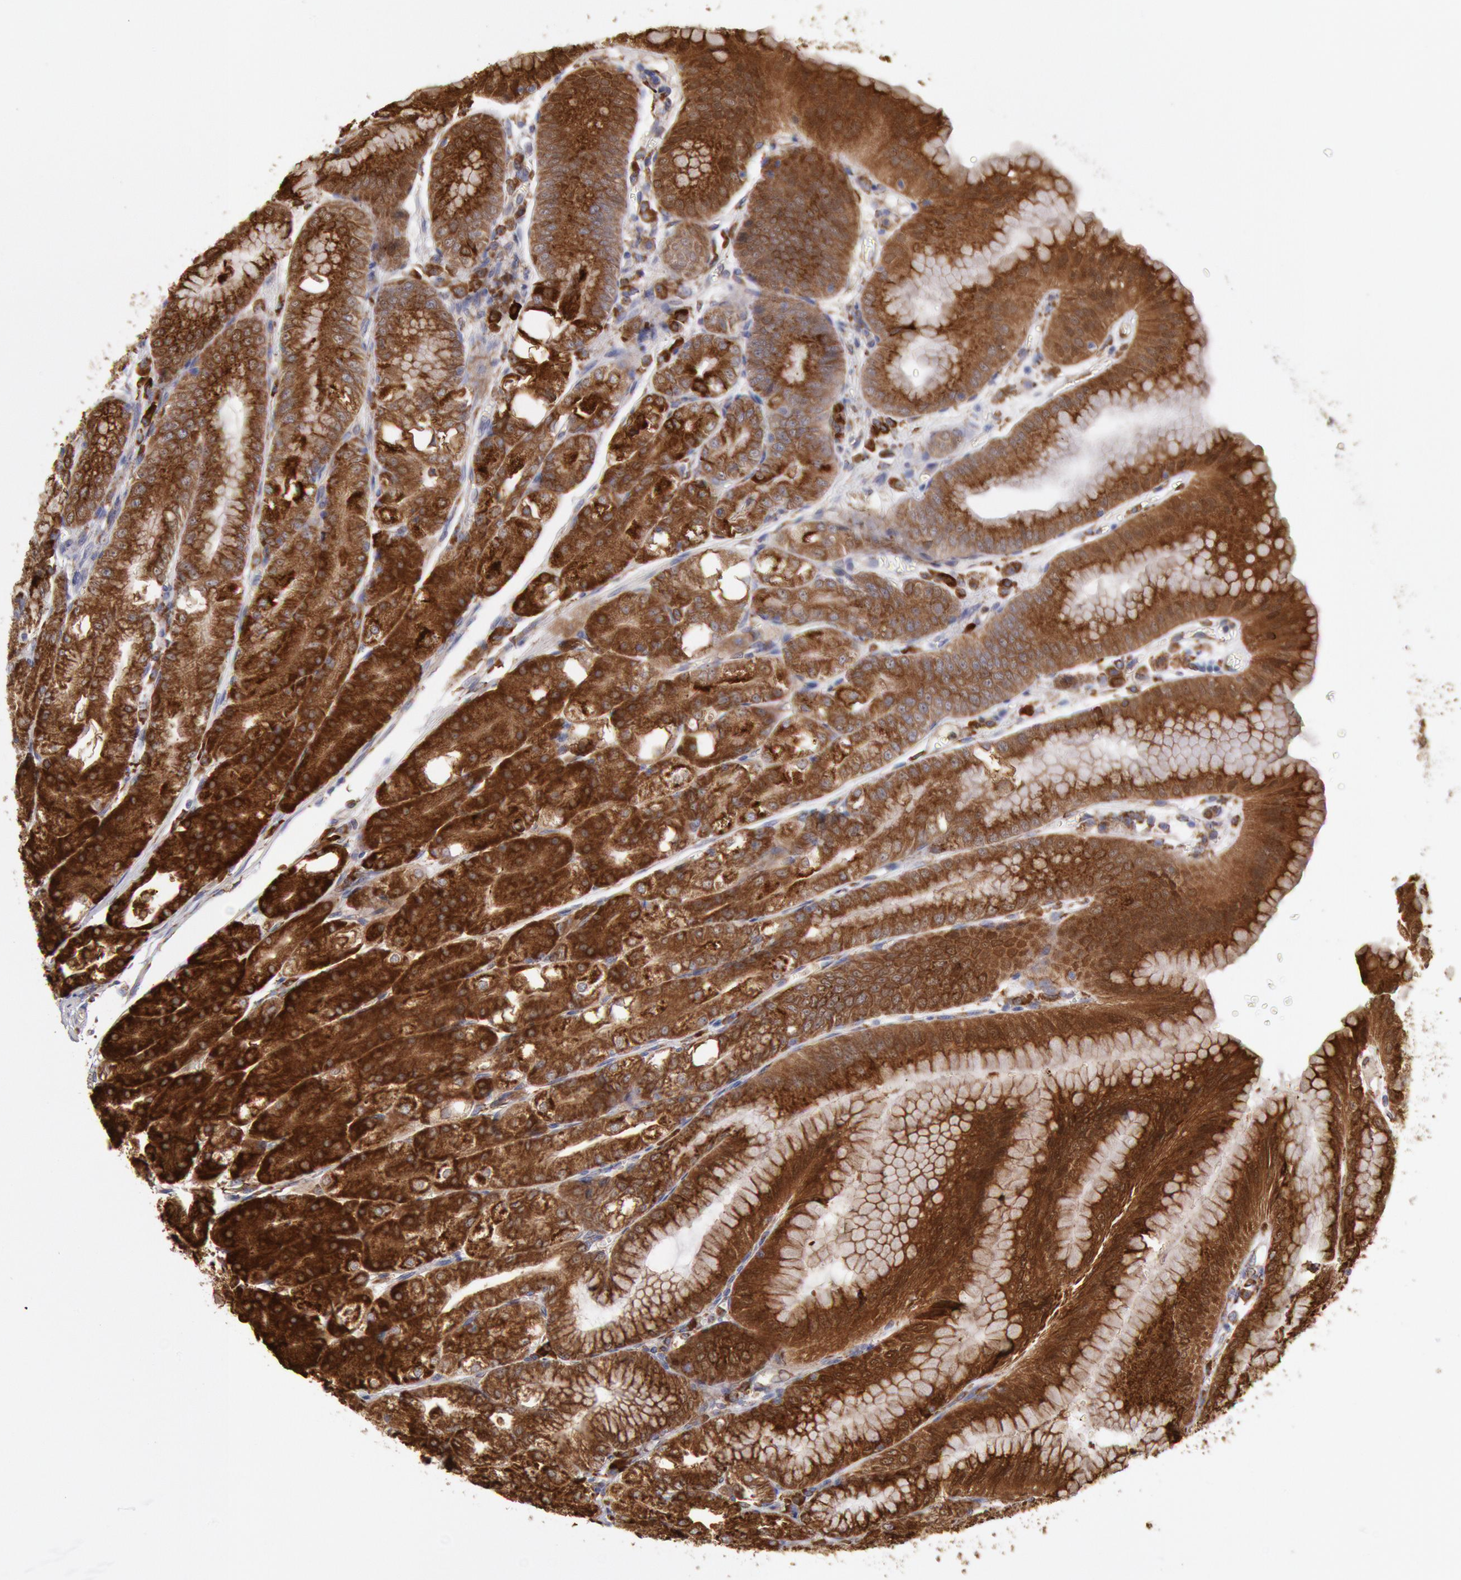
{"staining": {"intensity": "strong", "quantity": ">75%", "location": "cytoplasmic/membranous"}, "tissue": "stomach", "cell_type": "Glandular cells", "image_type": "normal", "snomed": [{"axis": "morphology", "description": "Normal tissue, NOS"}, {"axis": "topography", "description": "Stomach, lower"}], "caption": "Glandular cells show high levels of strong cytoplasmic/membranous staining in about >75% of cells in normal stomach. The staining is performed using DAB (3,3'-diaminobenzidine) brown chromogen to label protein expression. The nuclei are counter-stained blue using hematoxylin.", "gene": "ERP44", "patient": {"sex": "male", "age": 71}}